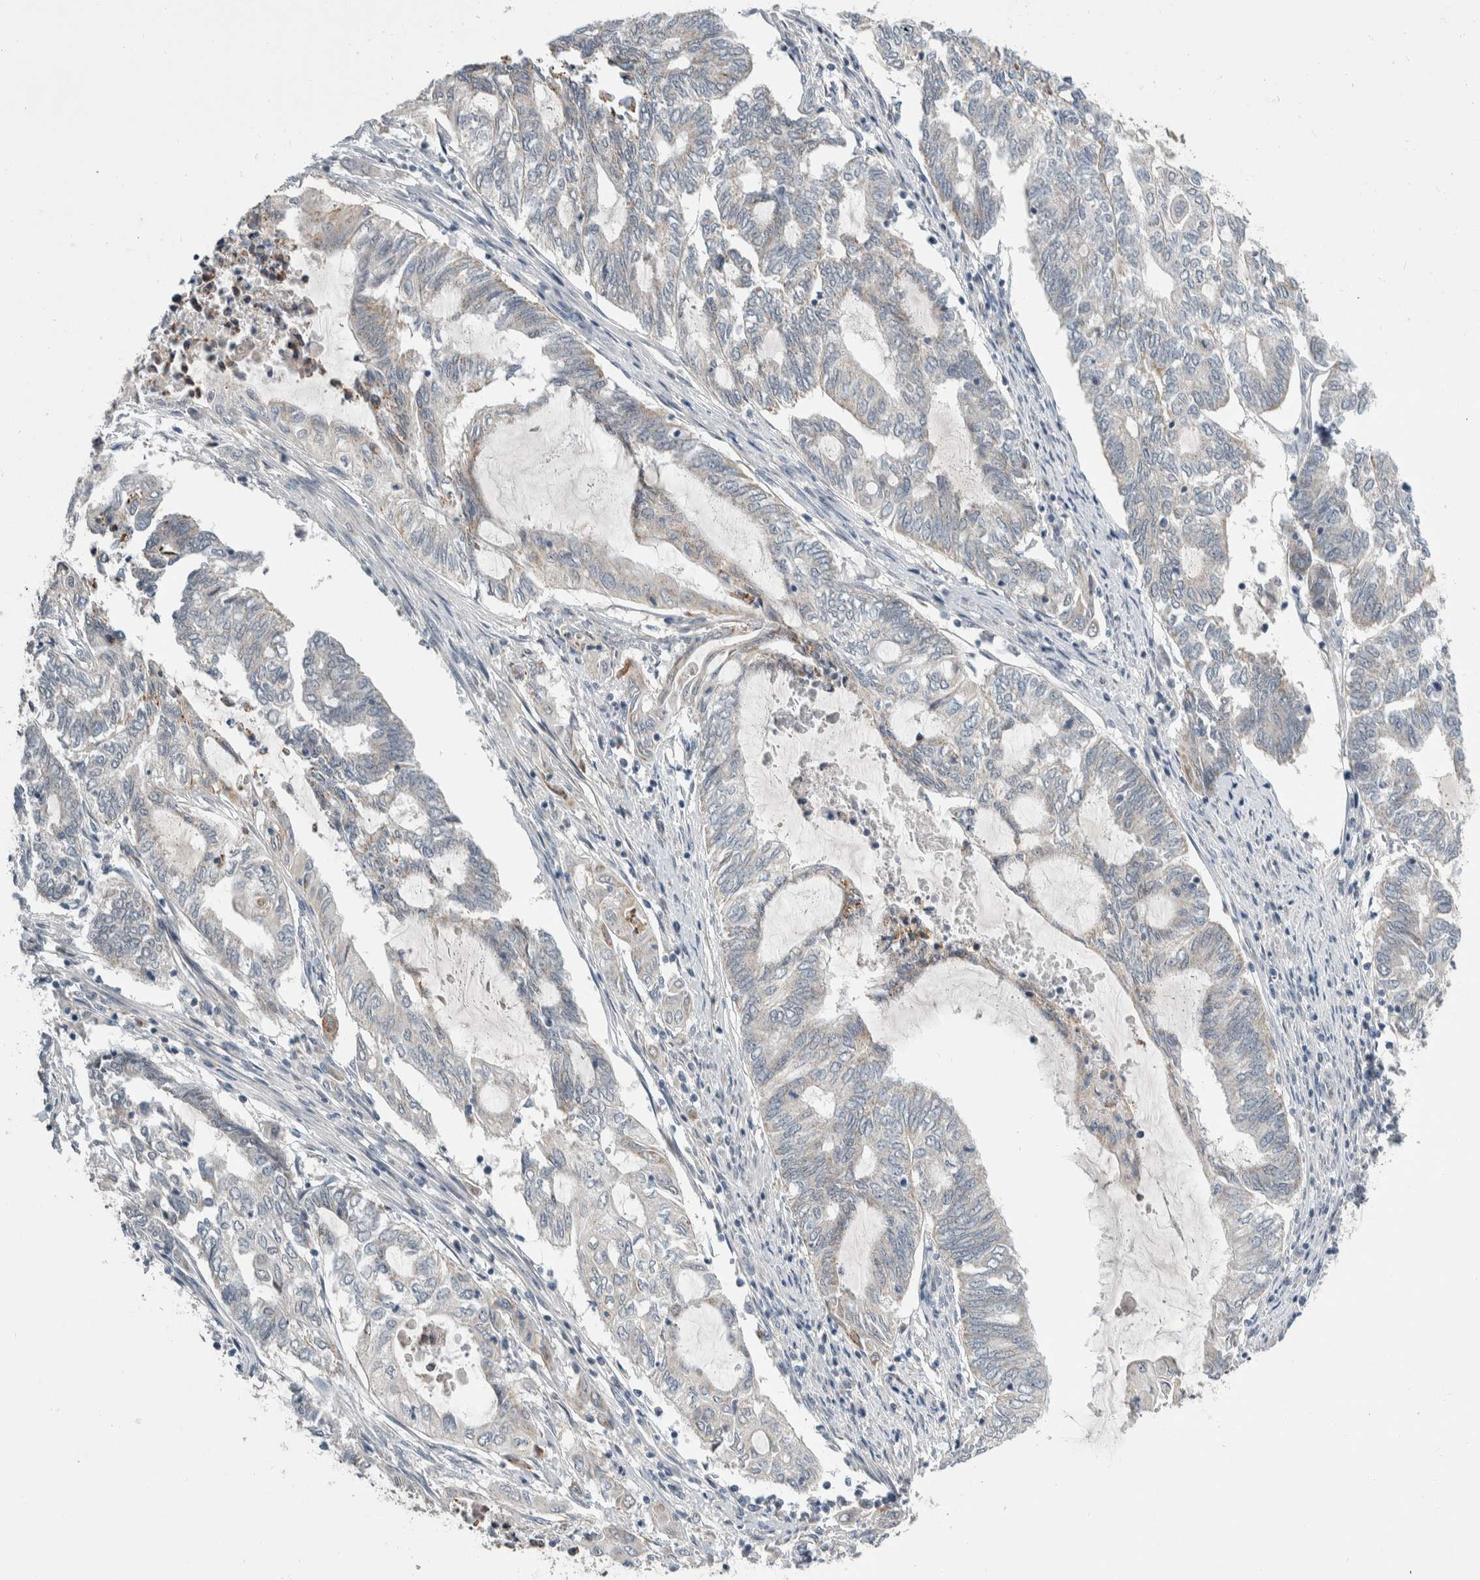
{"staining": {"intensity": "negative", "quantity": "none", "location": "none"}, "tissue": "endometrial cancer", "cell_type": "Tumor cells", "image_type": "cancer", "snomed": [{"axis": "morphology", "description": "Adenocarcinoma, NOS"}, {"axis": "topography", "description": "Uterus"}, {"axis": "topography", "description": "Endometrium"}], "caption": "Tumor cells show no significant protein staining in adenocarcinoma (endometrial).", "gene": "SHPK", "patient": {"sex": "female", "age": 70}}